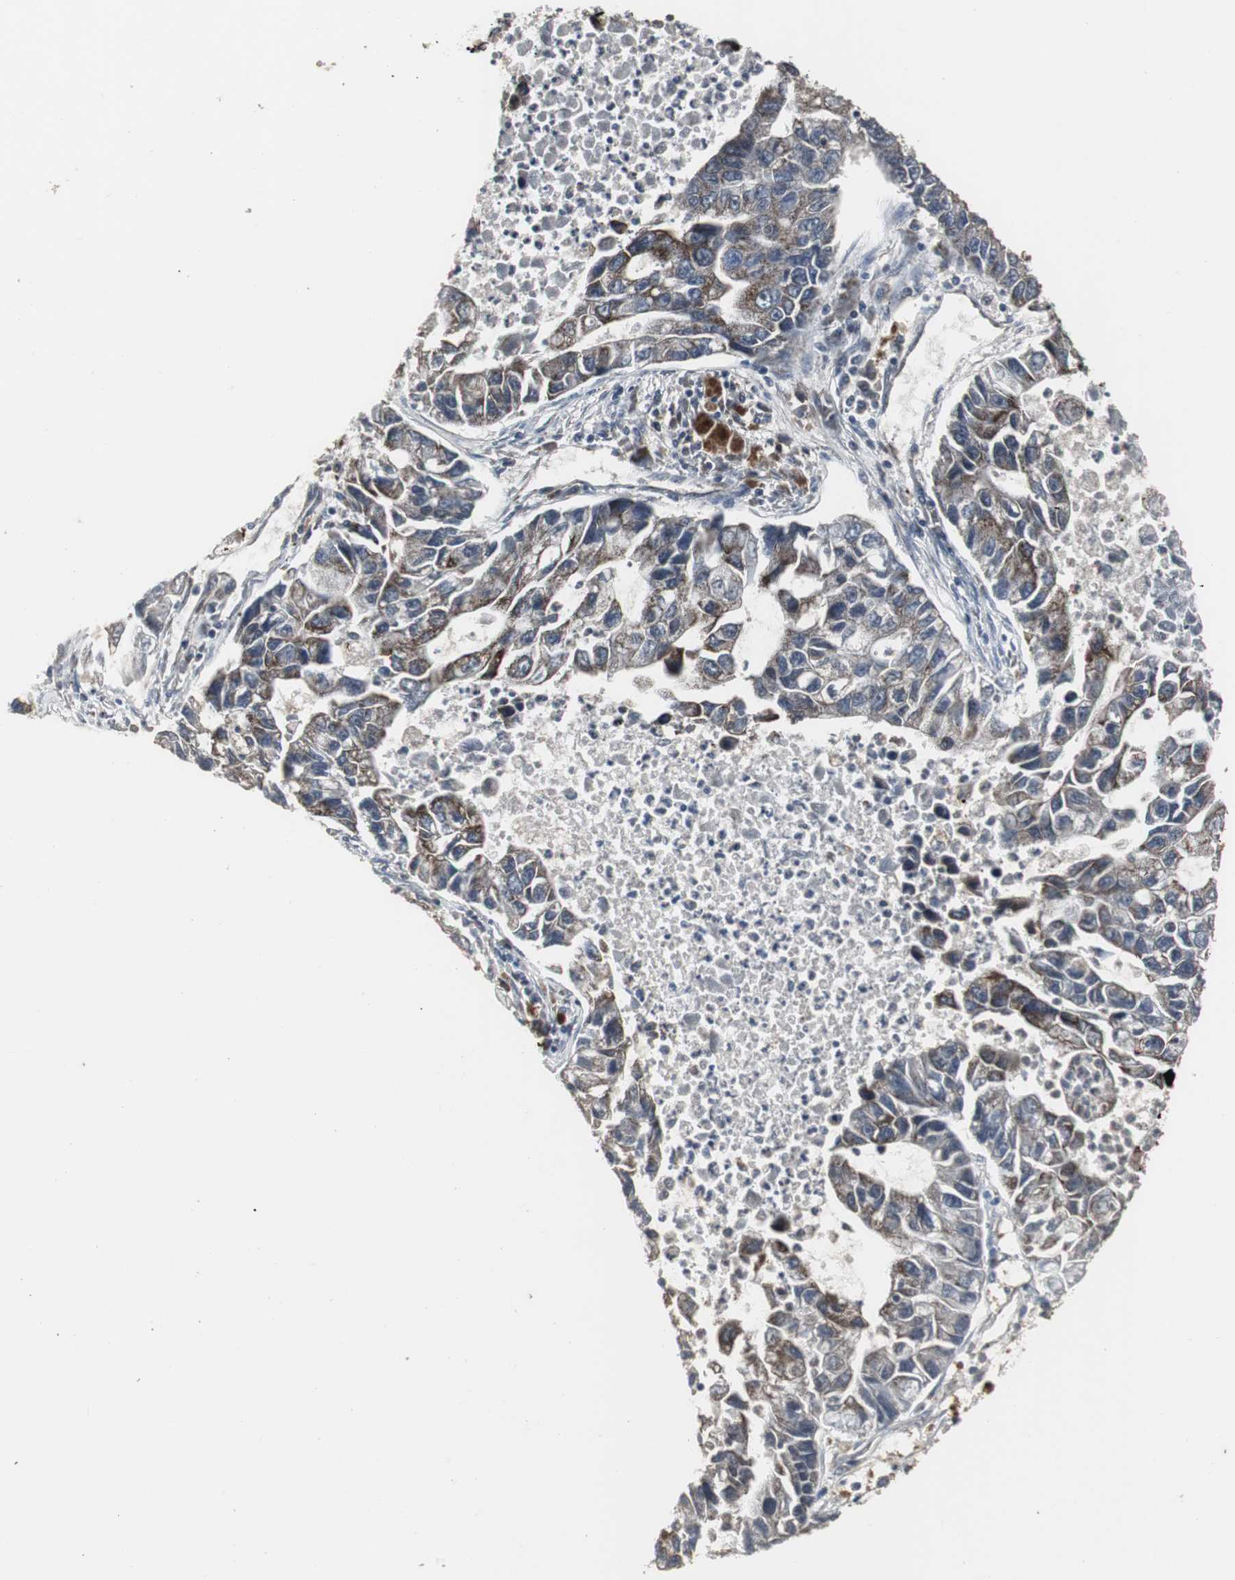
{"staining": {"intensity": "moderate", "quantity": "25%-75%", "location": "cytoplasmic/membranous"}, "tissue": "lung cancer", "cell_type": "Tumor cells", "image_type": "cancer", "snomed": [{"axis": "morphology", "description": "Adenocarcinoma, NOS"}, {"axis": "topography", "description": "Lung"}], "caption": "An IHC image of neoplastic tissue is shown. Protein staining in brown shows moderate cytoplasmic/membranous positivity in adenocarcinoma (lung) within tumor cells.", "gene": "ACAA1", "patient": {"sex": "female", "age": 51}}